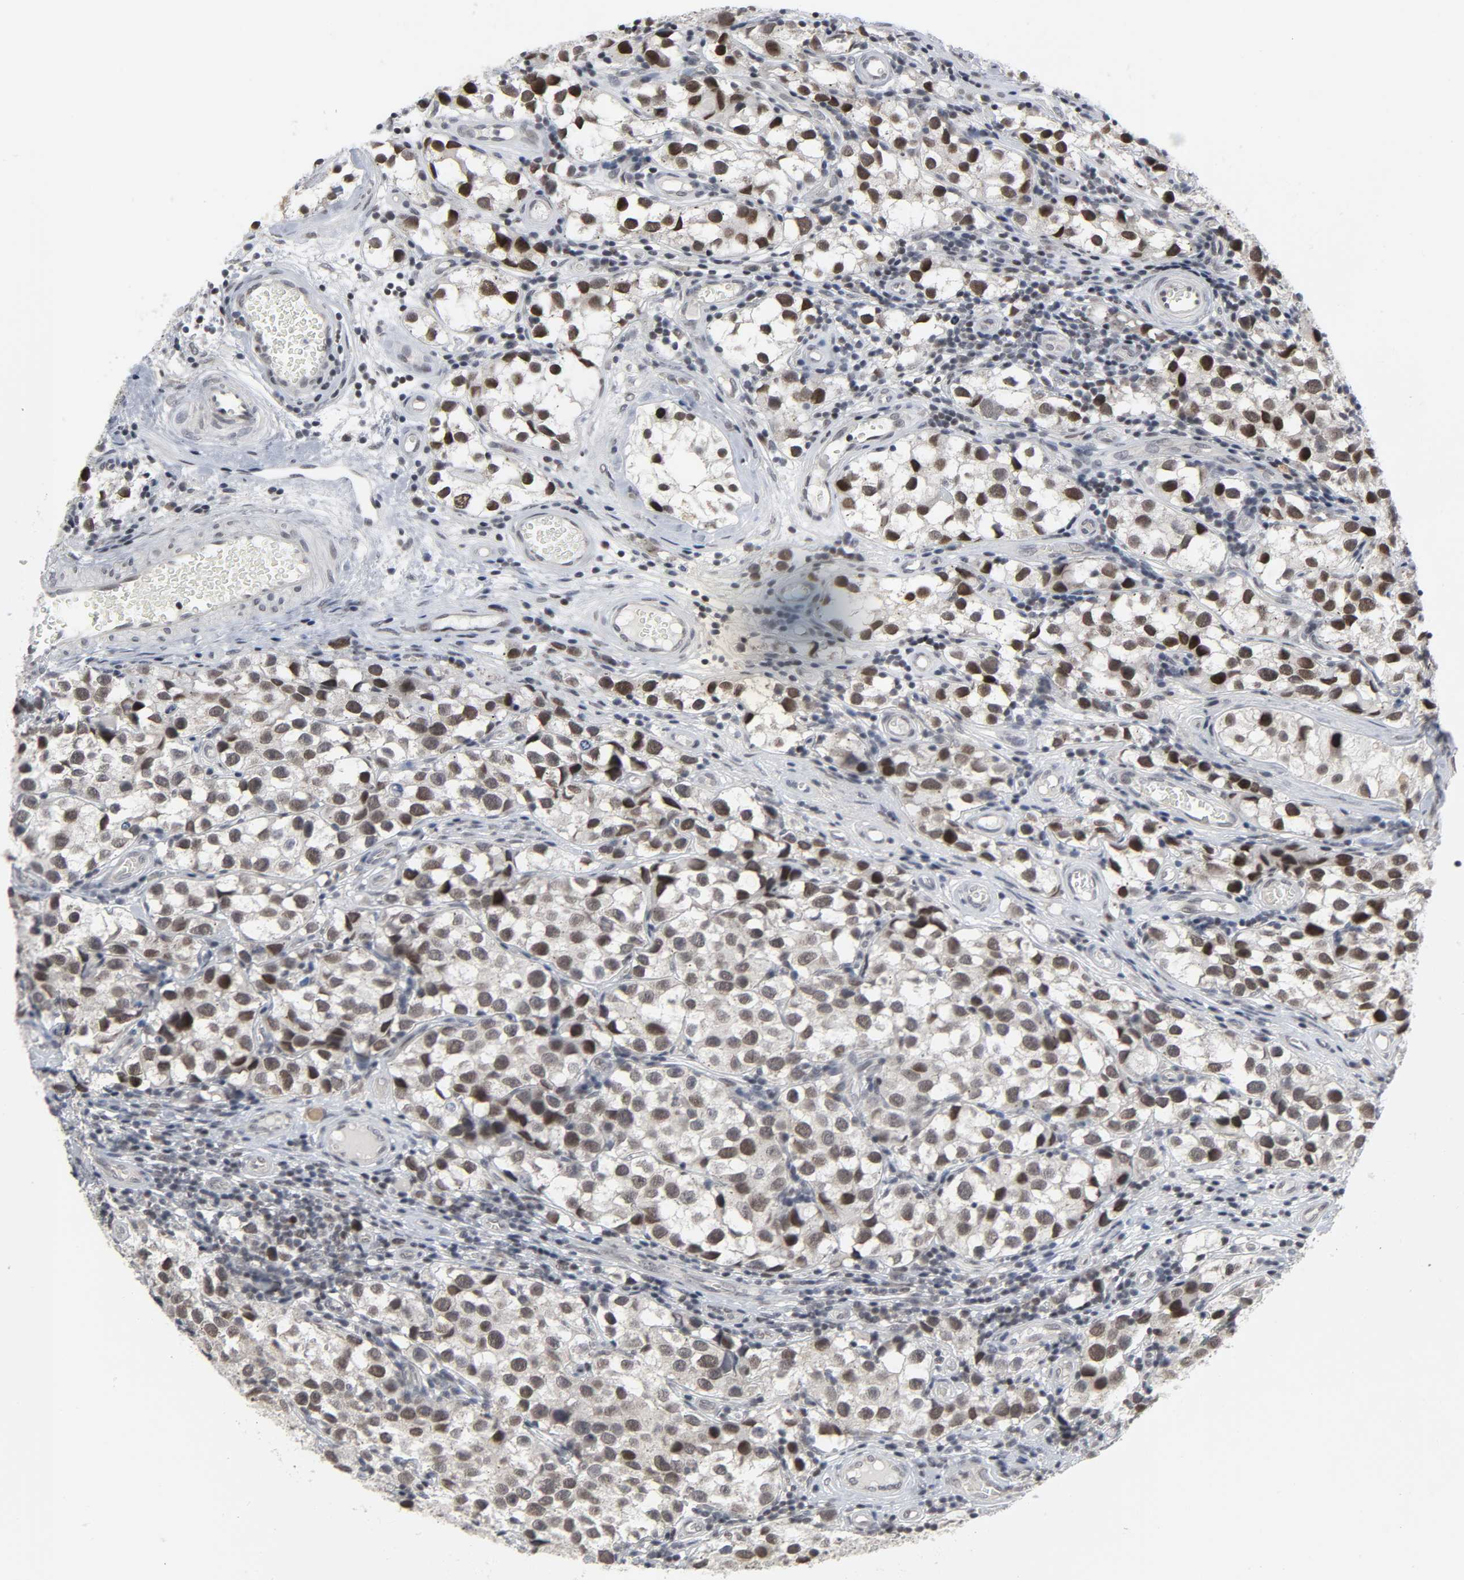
{"staining": {"intensity": "strong", "quantity": "25%-75%", "location": "nuclear"}, "tissue": "testis cancer", "cell_type": "Tumor cells", "image_type": "cancer", "snomed": [{"axis": "morphology", "description": "Seminoma, NOS"}, {"axis": "topography", "description": "Testis"}], "caption": "DAB immunohistochemical staining of testis cancer (seminoma) displays strong nuclear protein staining in about 25%-75% of tumor cells.", "gene": "MUC1", "patient": {"sex": "male", "age": 39}}